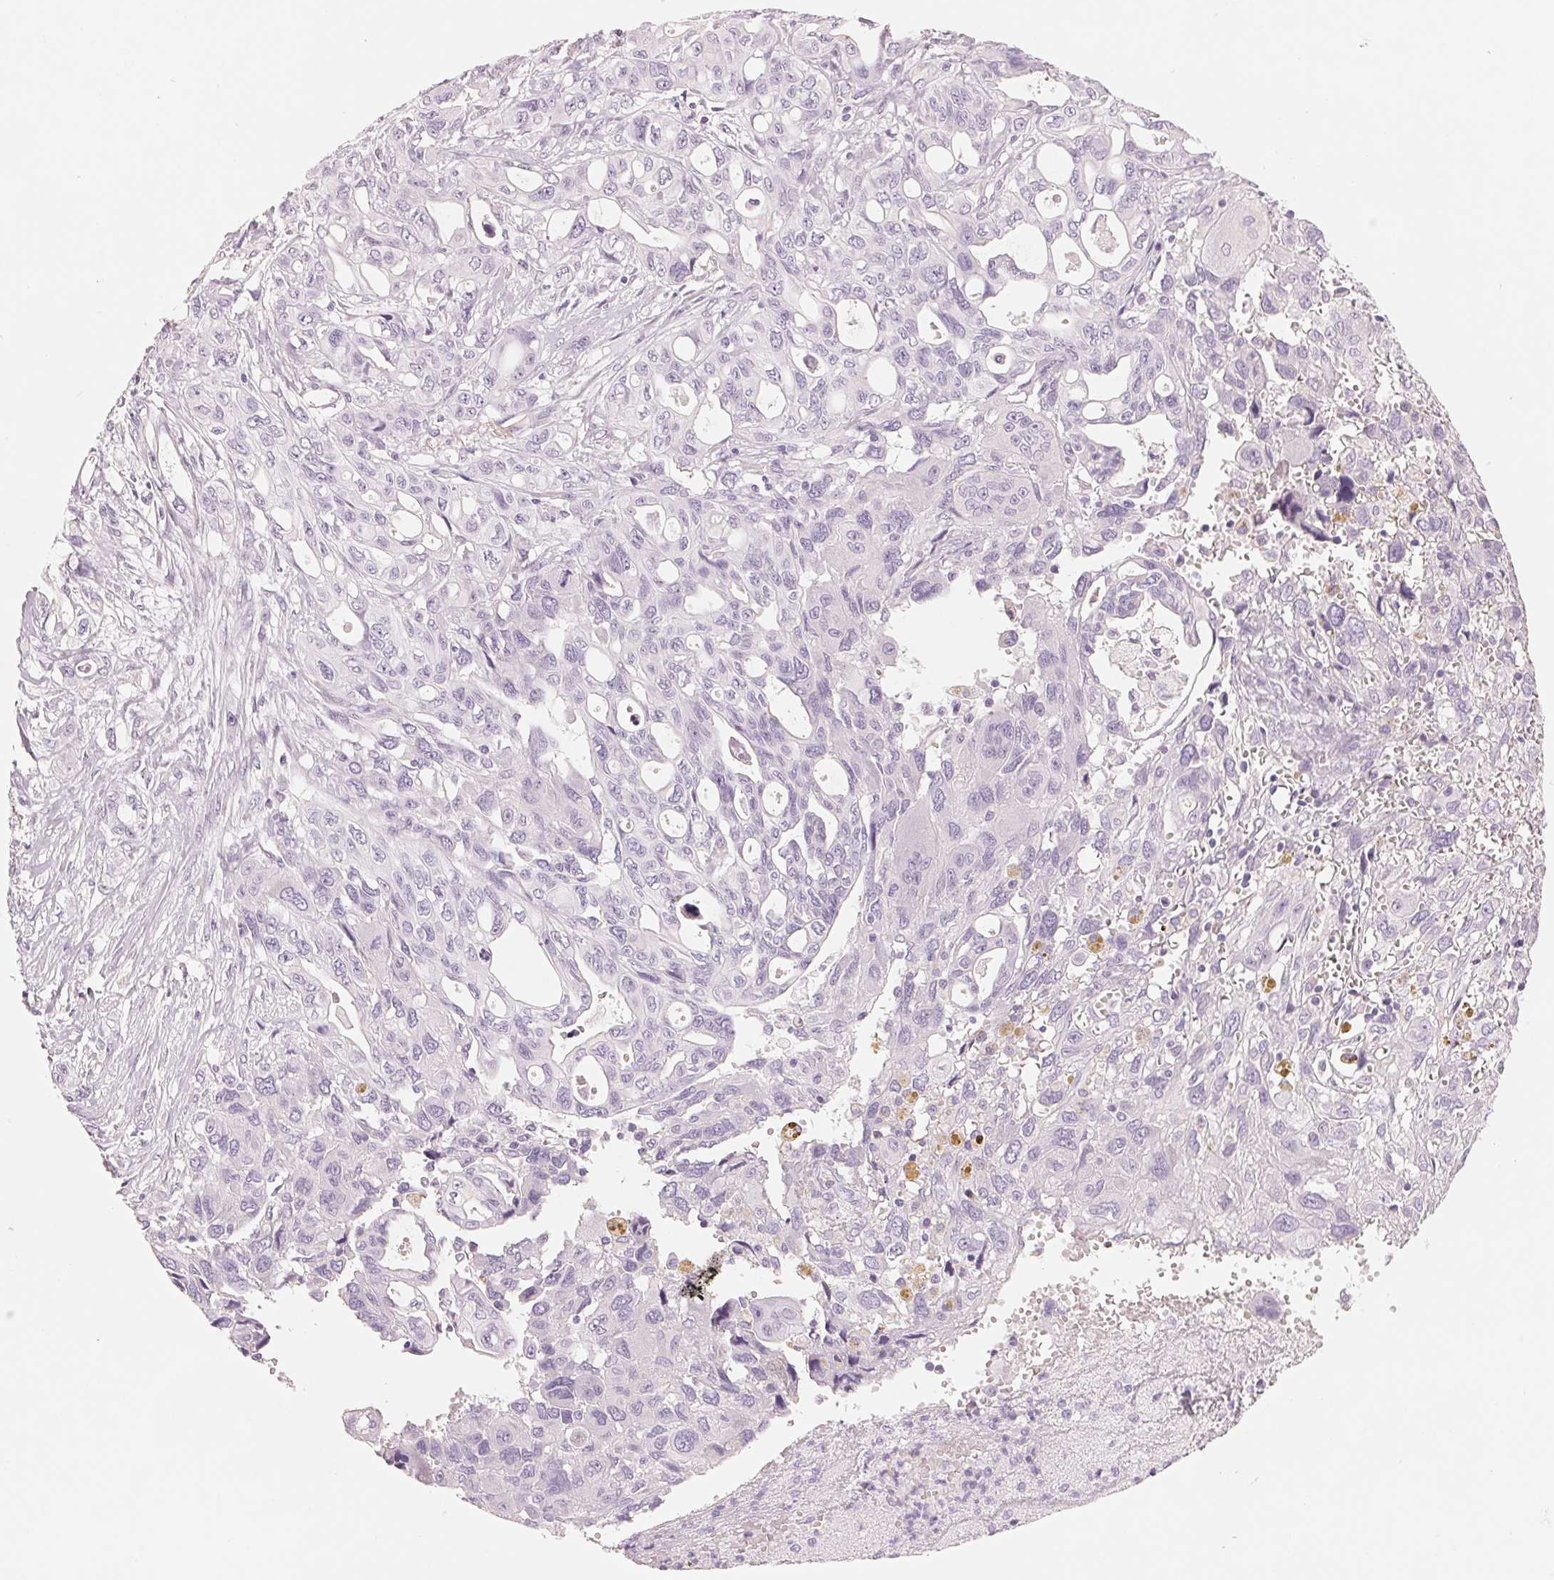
{"staining": {"intensity": "negative", "quantity": "none", "location": "none"}, "tissue": "pancreatic cancer", "cell_type": "Tumor cells", "image_type": "cancer", "snomed": [{"axis": "morphology", "description": "Adenocarcinoma, NOS"}, {"axis": "topography", "description": "Pancreas"}], "caption": "There is no significant staining in tumor cells of pancreatic cancer.", "gene": "CFHR2", "patient": {"sex": "female", "age": 47}}